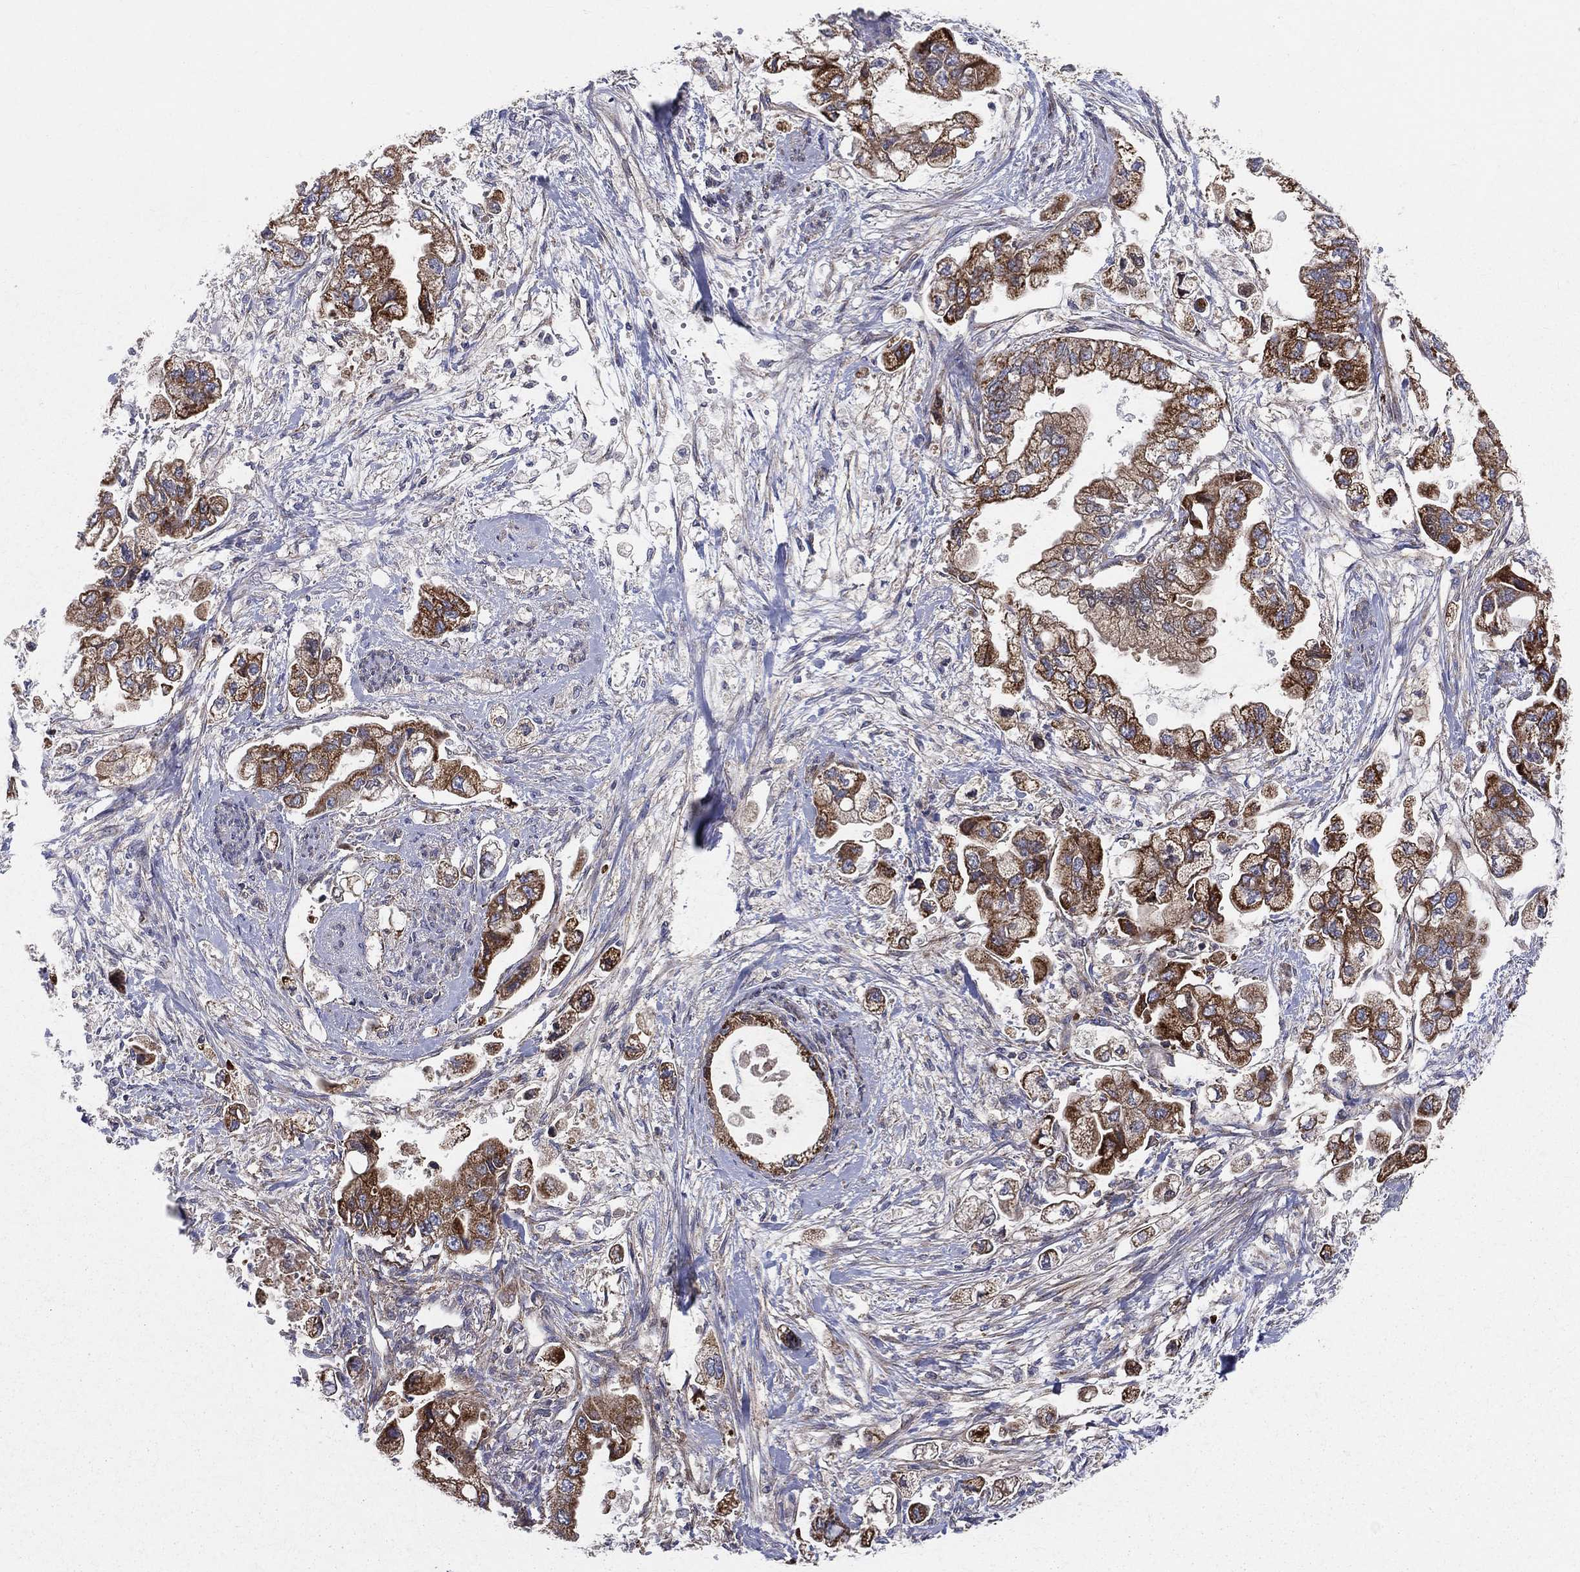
{"staining": {"intensity": "strong", "quantity": ">75%", "location": "cytoplasmic/membranous"}, "tissue": "stomach cancer", "cell_type": "Tumor cells", "image_type": "cancer", "snomed": [{"axis": "morphology", "description": "Normal tissue, NOS"}, {"axis": "morphology", "description": "Adenocarcinoma, NOS"}, {"axis": "topography", "description": "Stomach"}], "caption": "IHC histopathology image of neoplastic tissue: stomach cancer stained using IHC displays high levels of strong protein expression localized specifically in the cytoplasmic/membranous of tumor cells, appearing as a cytoplasmic/membranous brown color.", "gene": "MIX23", "patient": {"sex": "male", "age": 62}}